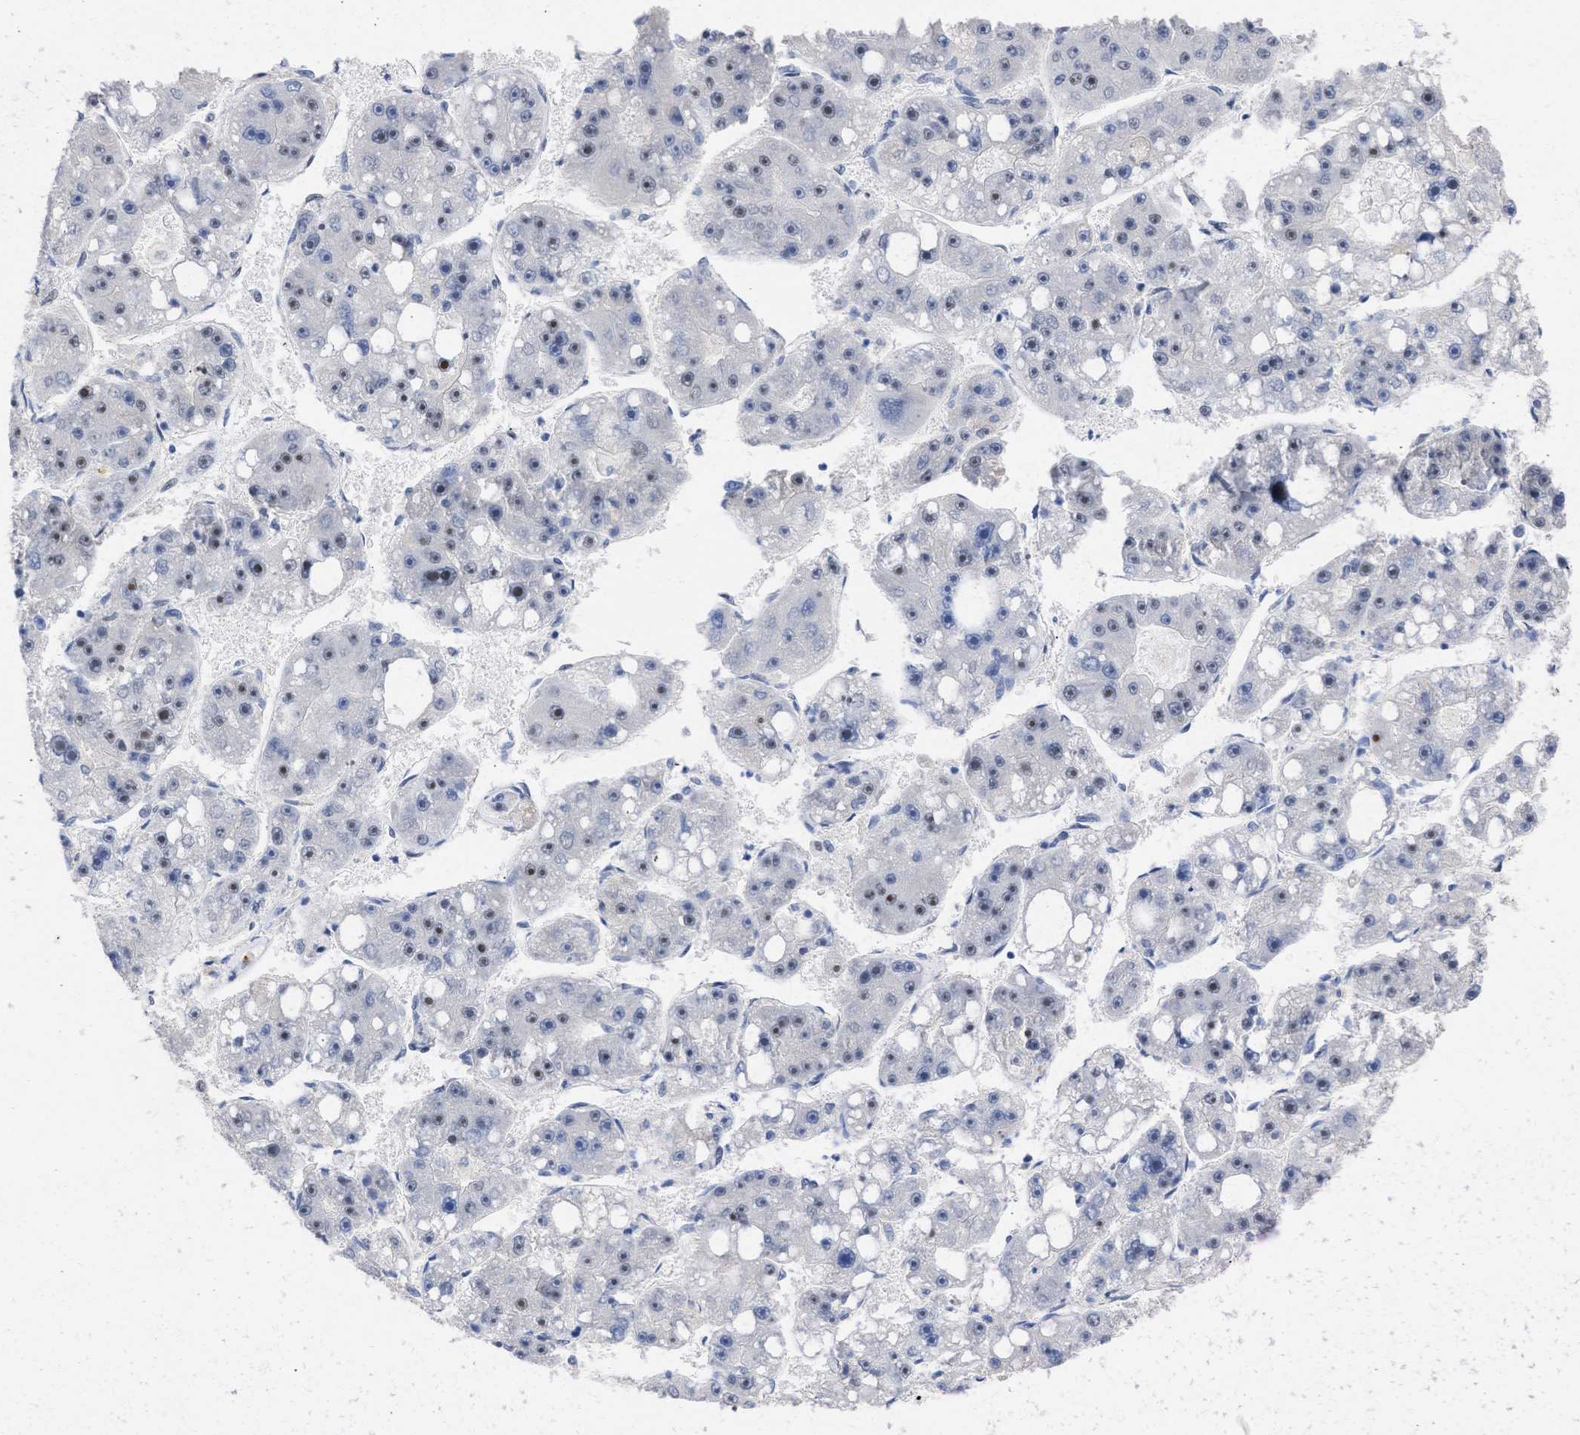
{"staining": {"intensity": "moderate", "quantity": ">75%", "location": "nuclear"}, "tissue": "liver cancer", "cell_type": "Tumor cells", "image_type": "cancer", "snomed": [{"axis": "morphology", "description": "Carcinoma, Hepatocellular, NOS"}, {"axis": "topography", "description": "Liver"}], "caption": "Protein staining demonstrates moderate nuclear staining in approximately >75% of tumor cells in hepatocellular carcinoma (liver). The staining was performed using DAB to visualize the protein expression in brown, while the nuclei were stained in blue with hematoxylin (Magnification: 20x).", "gene": "DDX41", "patient": {"sex": "female", "age": 61}}